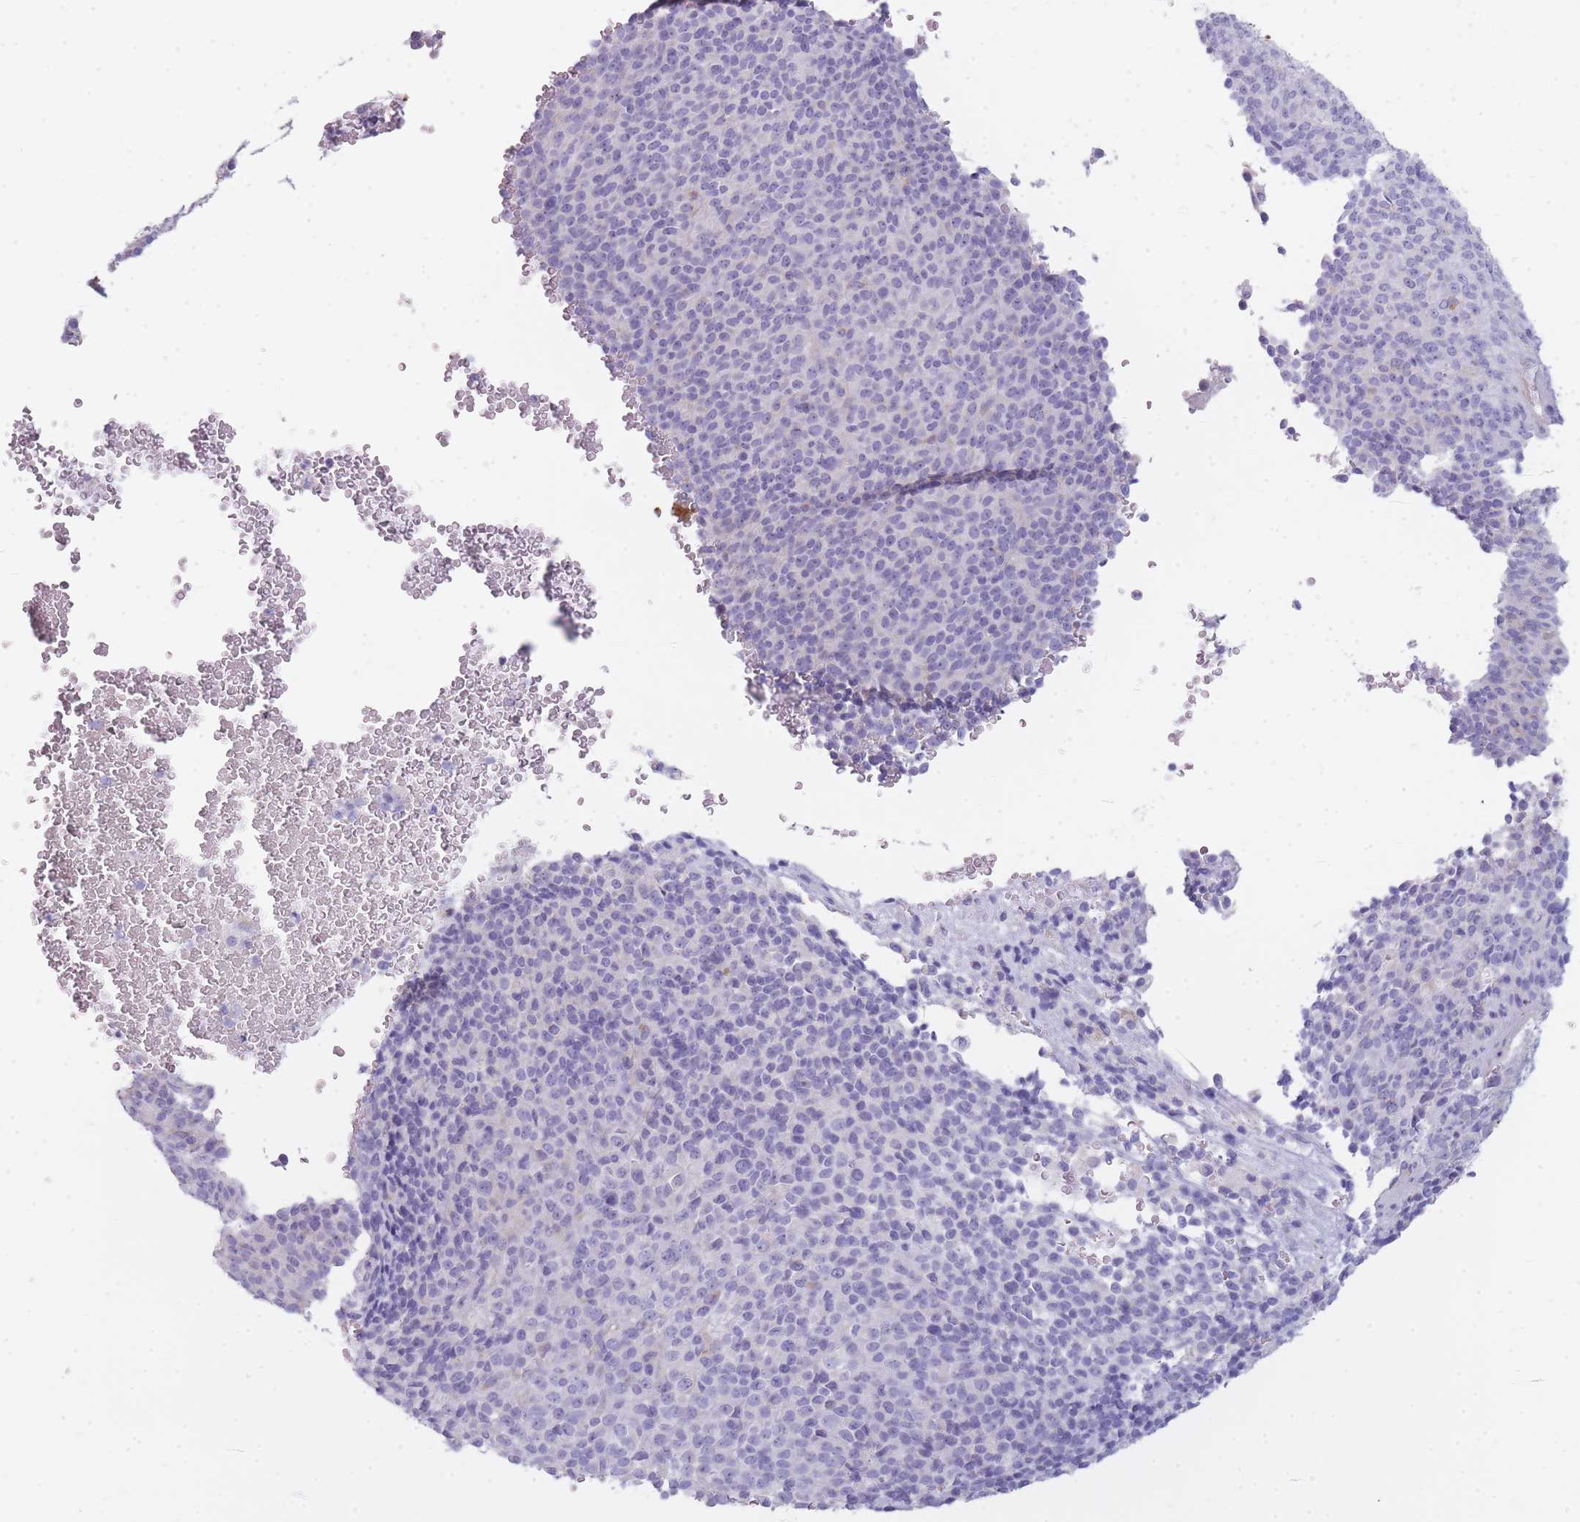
{"staining": {"intensity": "negative", "quantity": "none", "location": "none"}, "tissue": "melanoma", "cell_type": "Tumor cells", "image_type": "cancer", "snomed": [{"axis": "morphology", "description": "Malignant melanoma, Metastatic site"}, {"axis": "topography", "description": "Brain"}], "caption": "An image of melanoma stained for a protein exhibits no brown staining in tumor cells.", "gene": "UTP14A", "patient": {"sex": "female", "age": 56}}